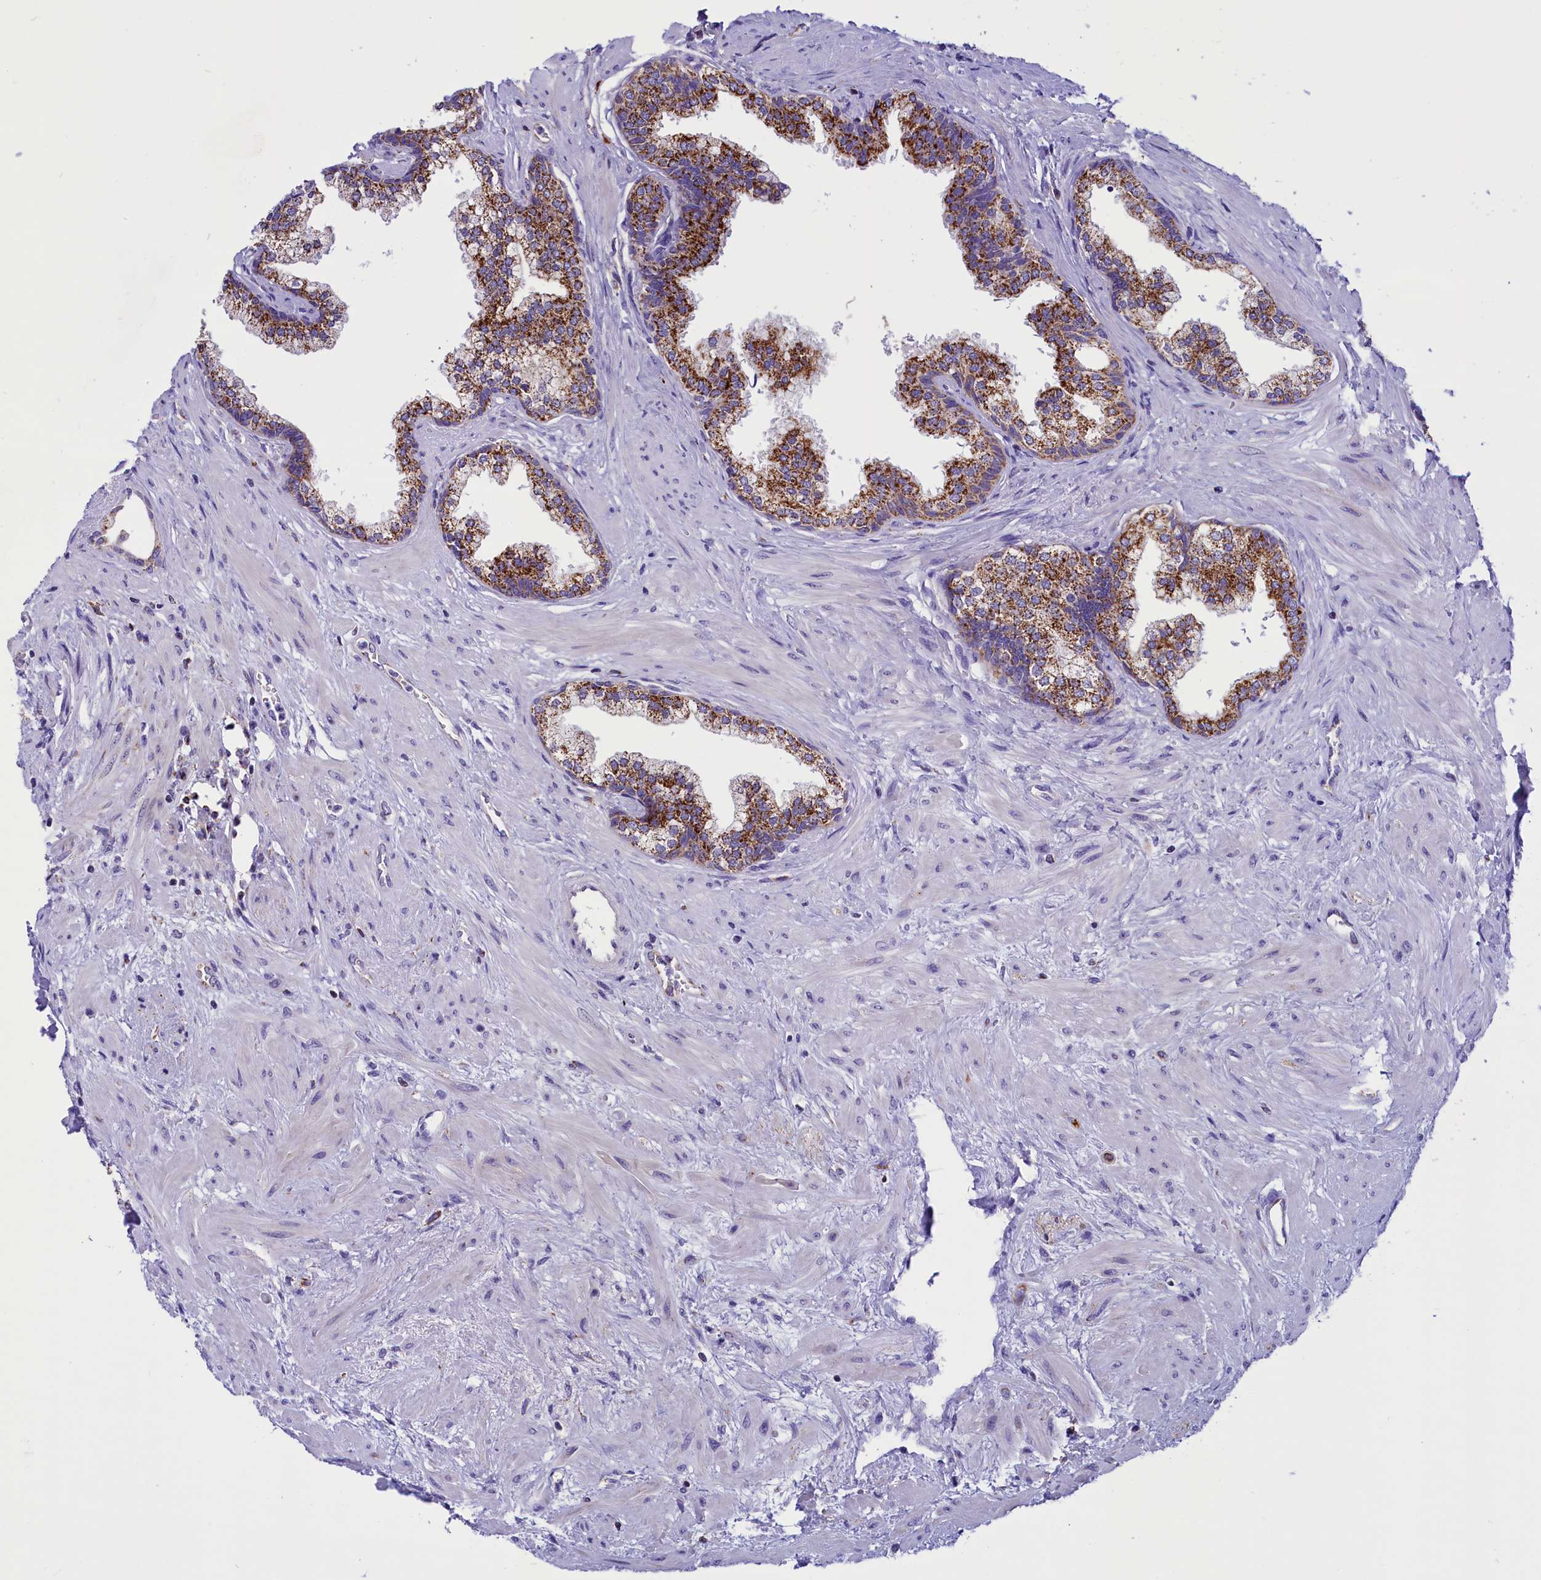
{"staining": {"intensity": "strong", "quantity": ">75%", "location": "cytoplasmic/membranous"}, "tissue": "prostate", "cell_type": "Glandular cells", "image_type": "normal", "snomed": [{"axis": "morphology", "description": "Normal tissue, NOS"}, {"axis": "topography", "description": "Prostate"}], "caption": "IHC (DAB (3,3'-diaminobenzidine)) staining of normal prostate reveals strong cytoplasmic/membranous protein expression in about >75% of glandular cells.", "gene": "ABAT", "patient": {"sex": "male", "age": 57}}